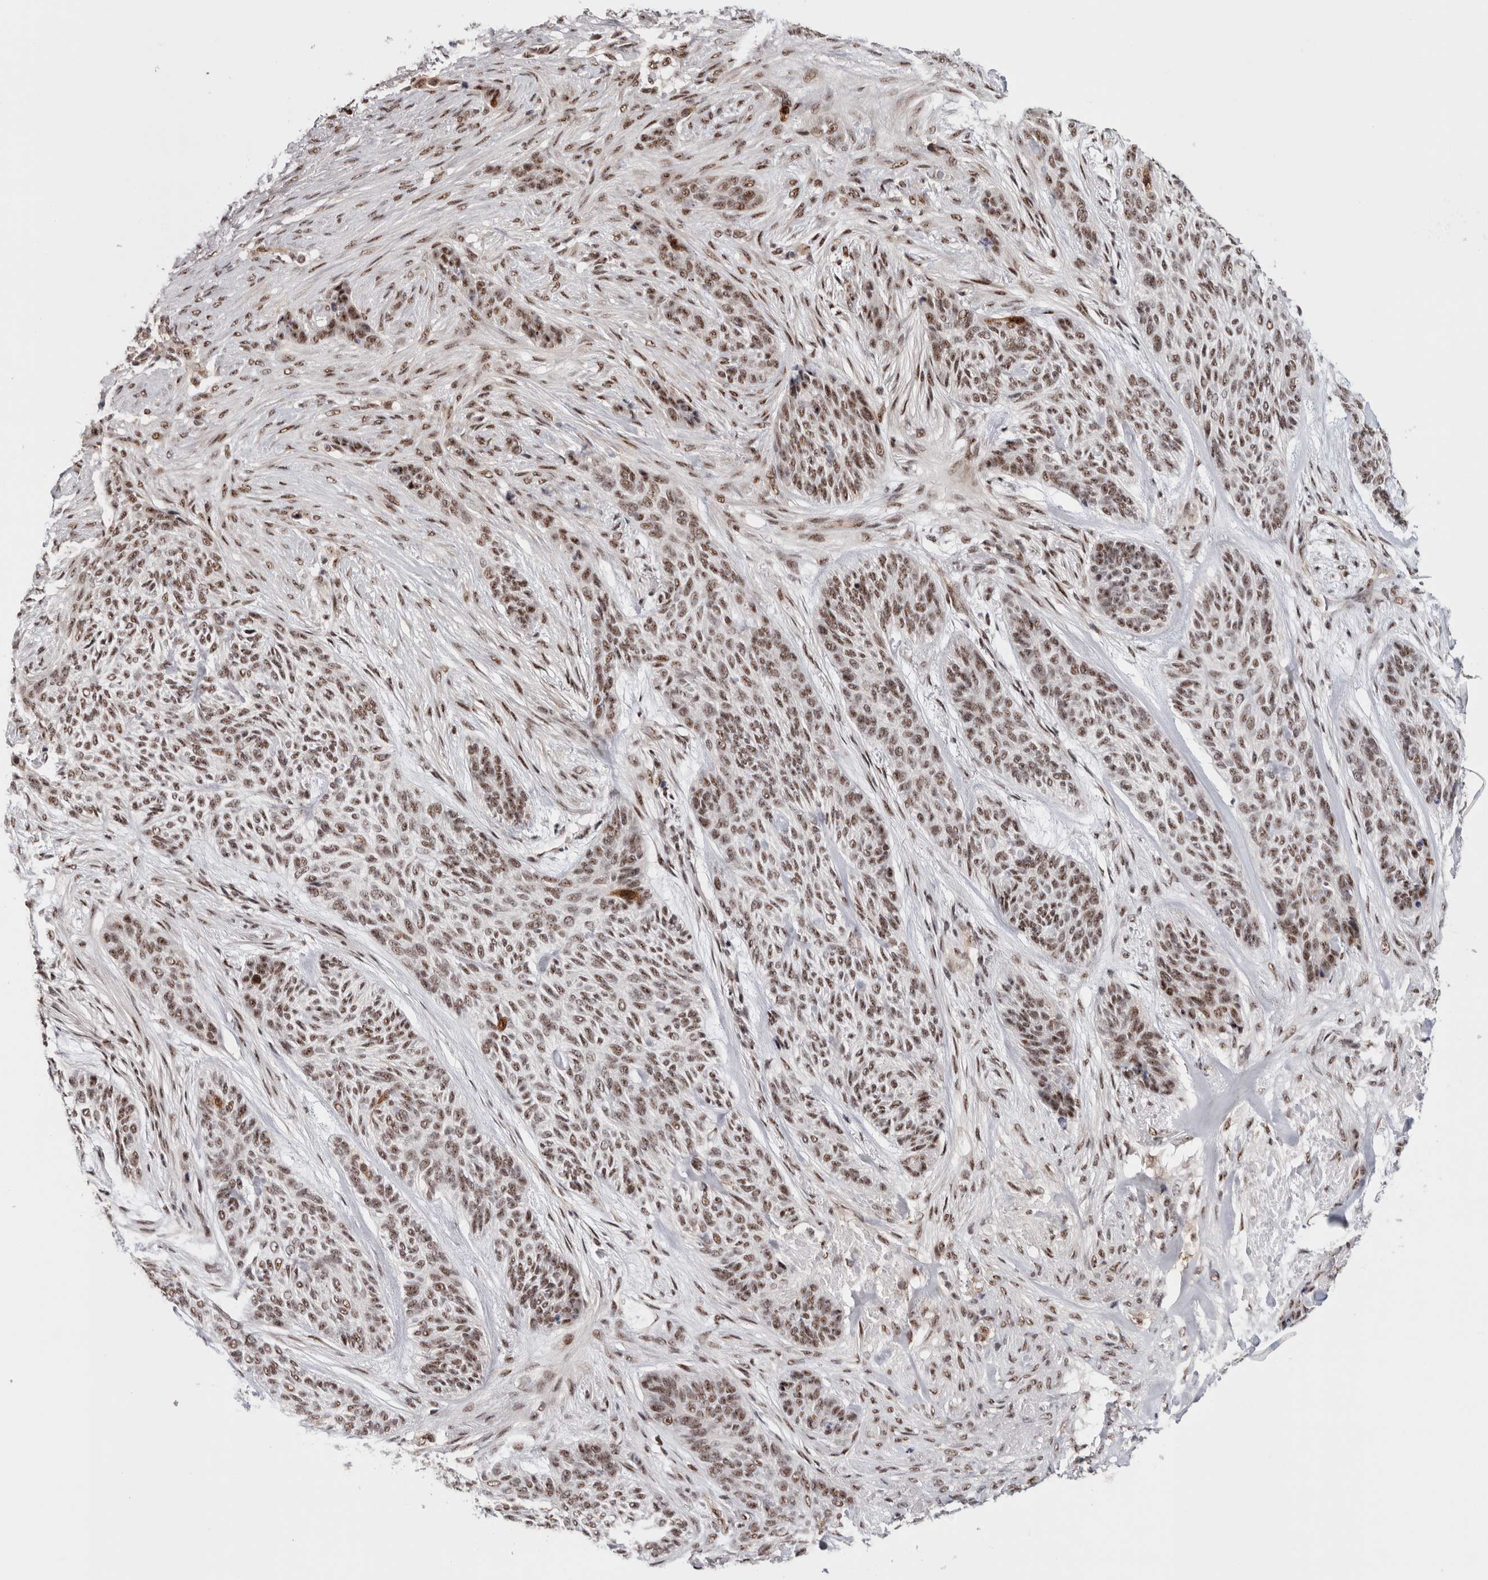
{"staining": {"intensity": "moderate", "quantity": ">75%", "location": "nuclear"}, "tissue": "skin cancer", "cell_type": "Tumor cells", "image_type": "cancer", "snomed": [{"axis": "morphology", "description": "Basal cell carcinoma"}, {"axis": "topography", "description": "Skin"}], "caption": "Skin basal cell carcinoma was stained to show a protein in brown. There is medium levels of moderate nuclear positivity in approximately >75% of tumor cells.", "gene": "MKNK1", "patient": {"sex": "male", "age": 55}}